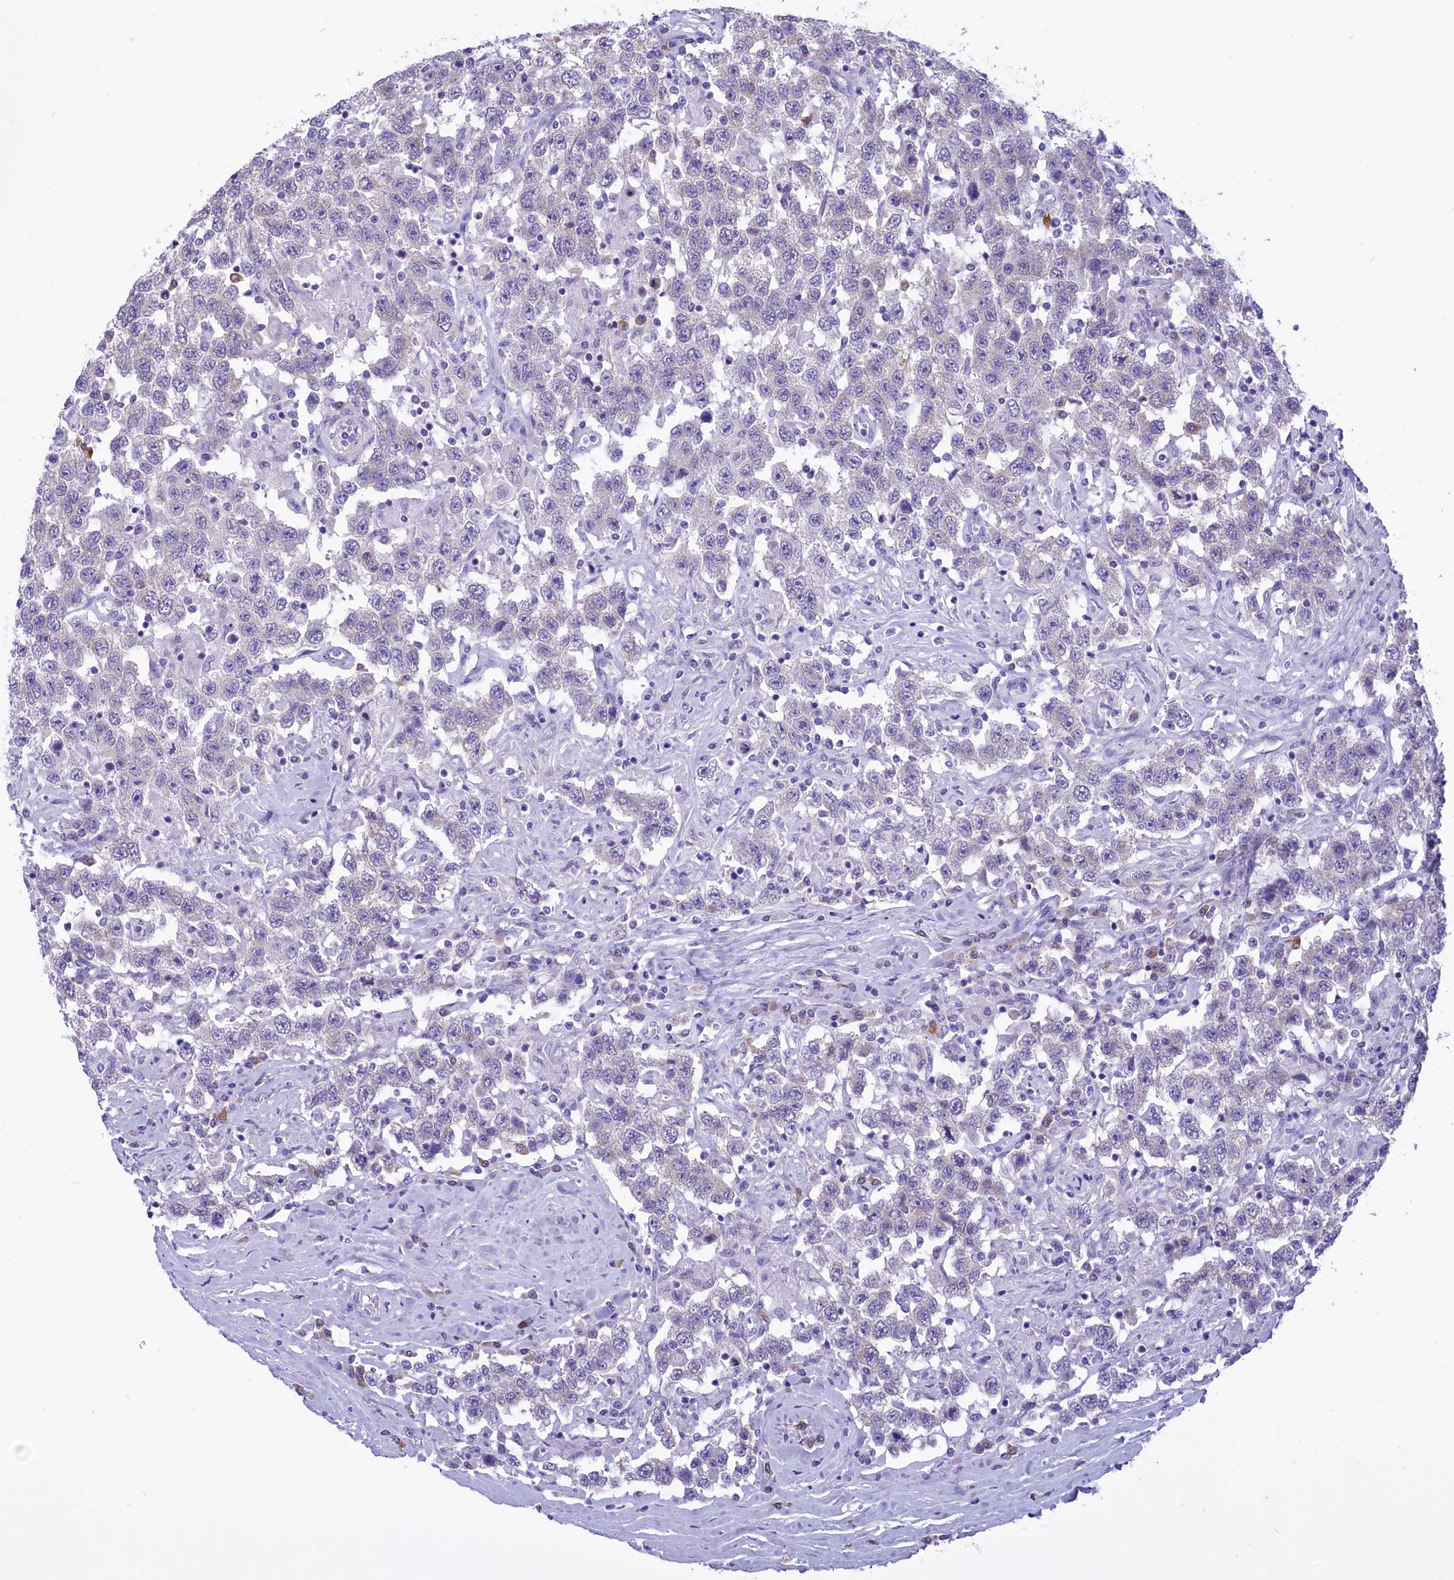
{"staining": {"intensity": "negative", "quantity": "none", "location": "none"}, "tissue": "testis cancer", "cell_type": "Tumor cells", "image_type": "cancer", "snomed": [{"axis": "morphology", "description": "Seminoma, NOS"}, {"axis": "topography", "description": "Testis"}], "caption": "Protein analysis of seminoma (testis) shows no significant expression in tumor cells.", "gene": "DCAF16", "patient": {"sex": "male", "age": 41}}